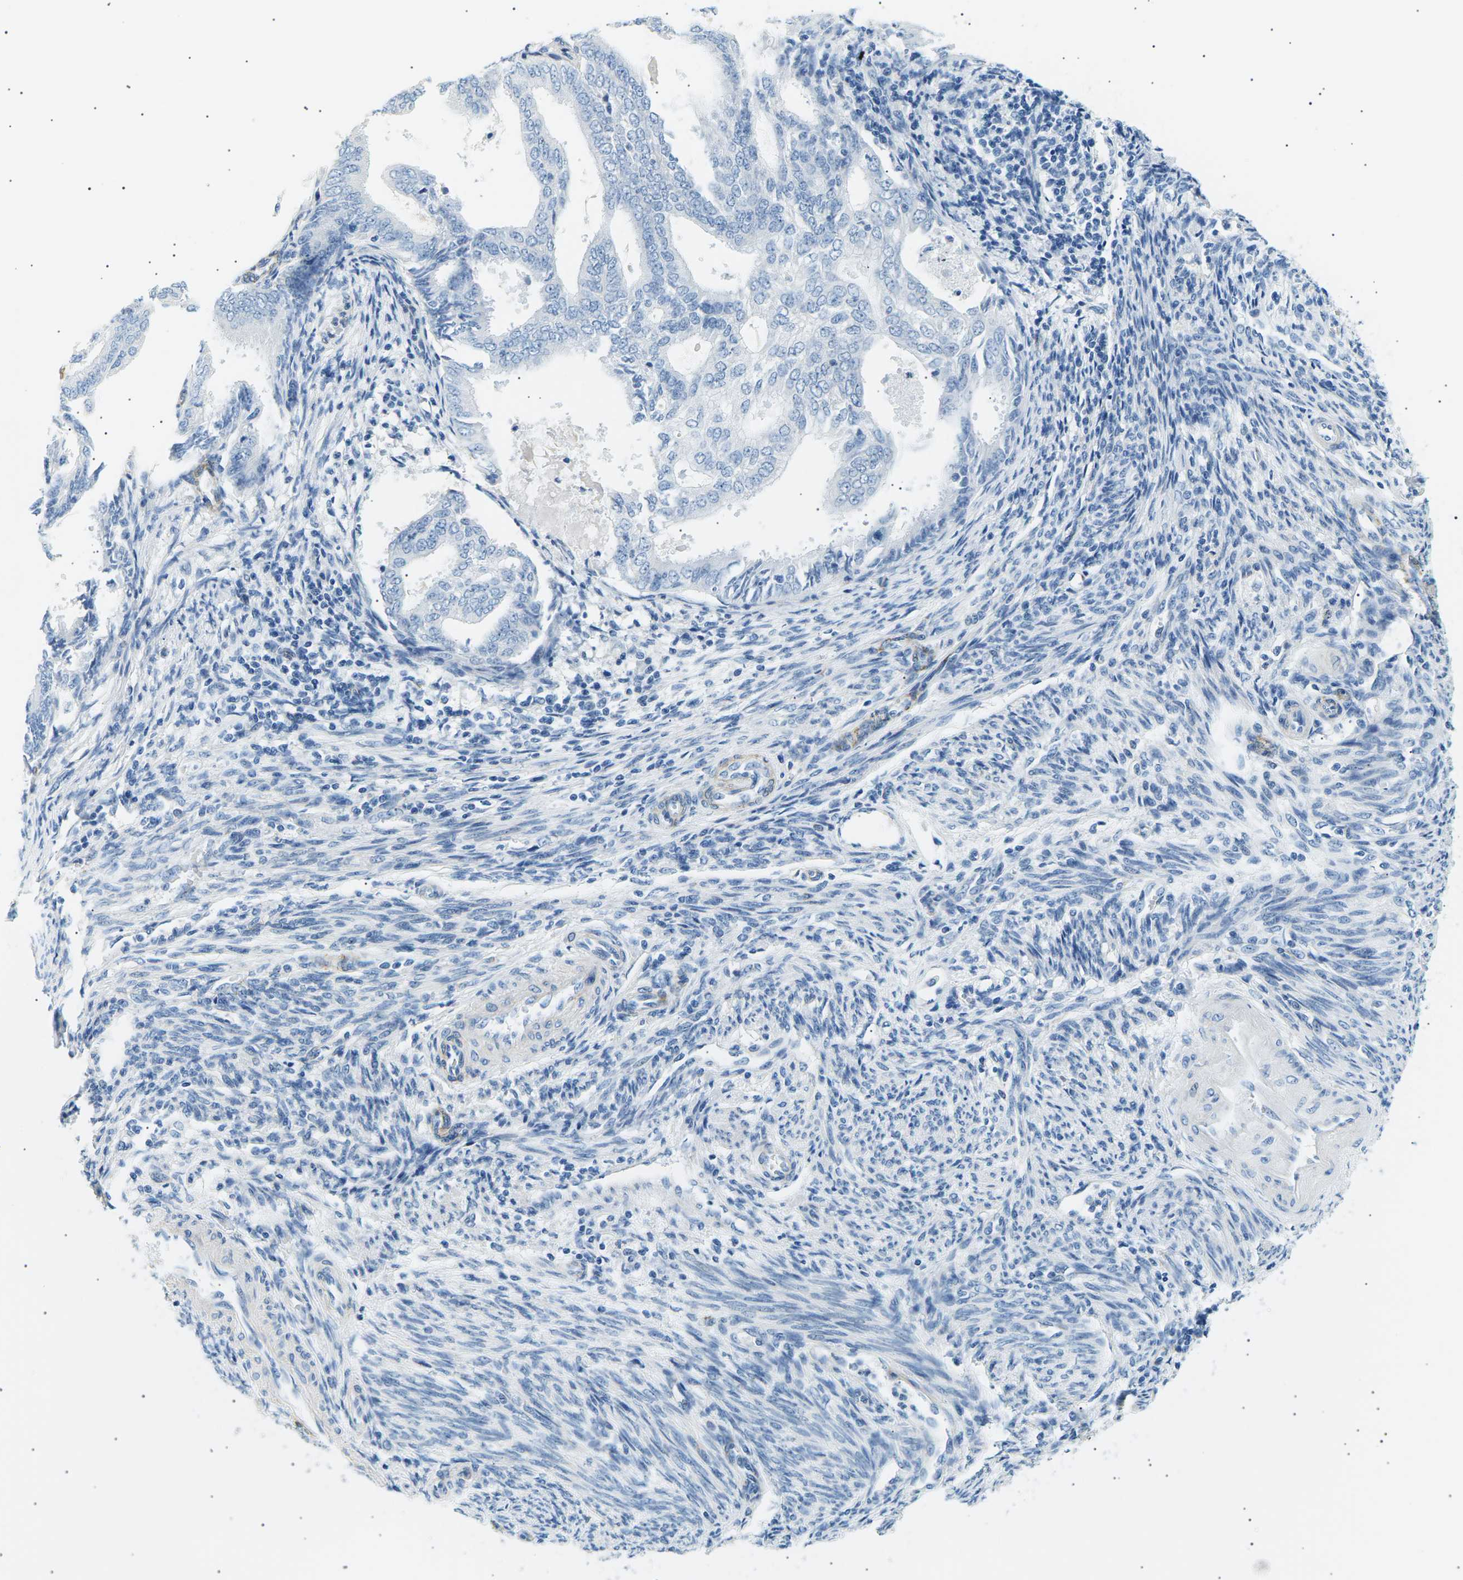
{"staining": {"intensity": "negative", "quantity": "none", "location": "none"}, "tissue": "endometrial cancer", "cell_type": "Tumor cells", "image_type": "cancer", "snomed": [{"axis": "morphology", "description": "Adenocarcinoma, NOS"}, {"axis": "topography", "description": "Endometrium"}], "caption": "Immunohistochemistry (IHC) of endometrial cancer (adenocarcinoma) exhibits no expression in tumor cells. The staining is performed using DAB (3,3'-diaminobenzidine) brown chromogen with nuclei counter-stained in using hematoxylin.", "gene": "SEPTIN5", "patient": {"sex": "female", "age": 58}}